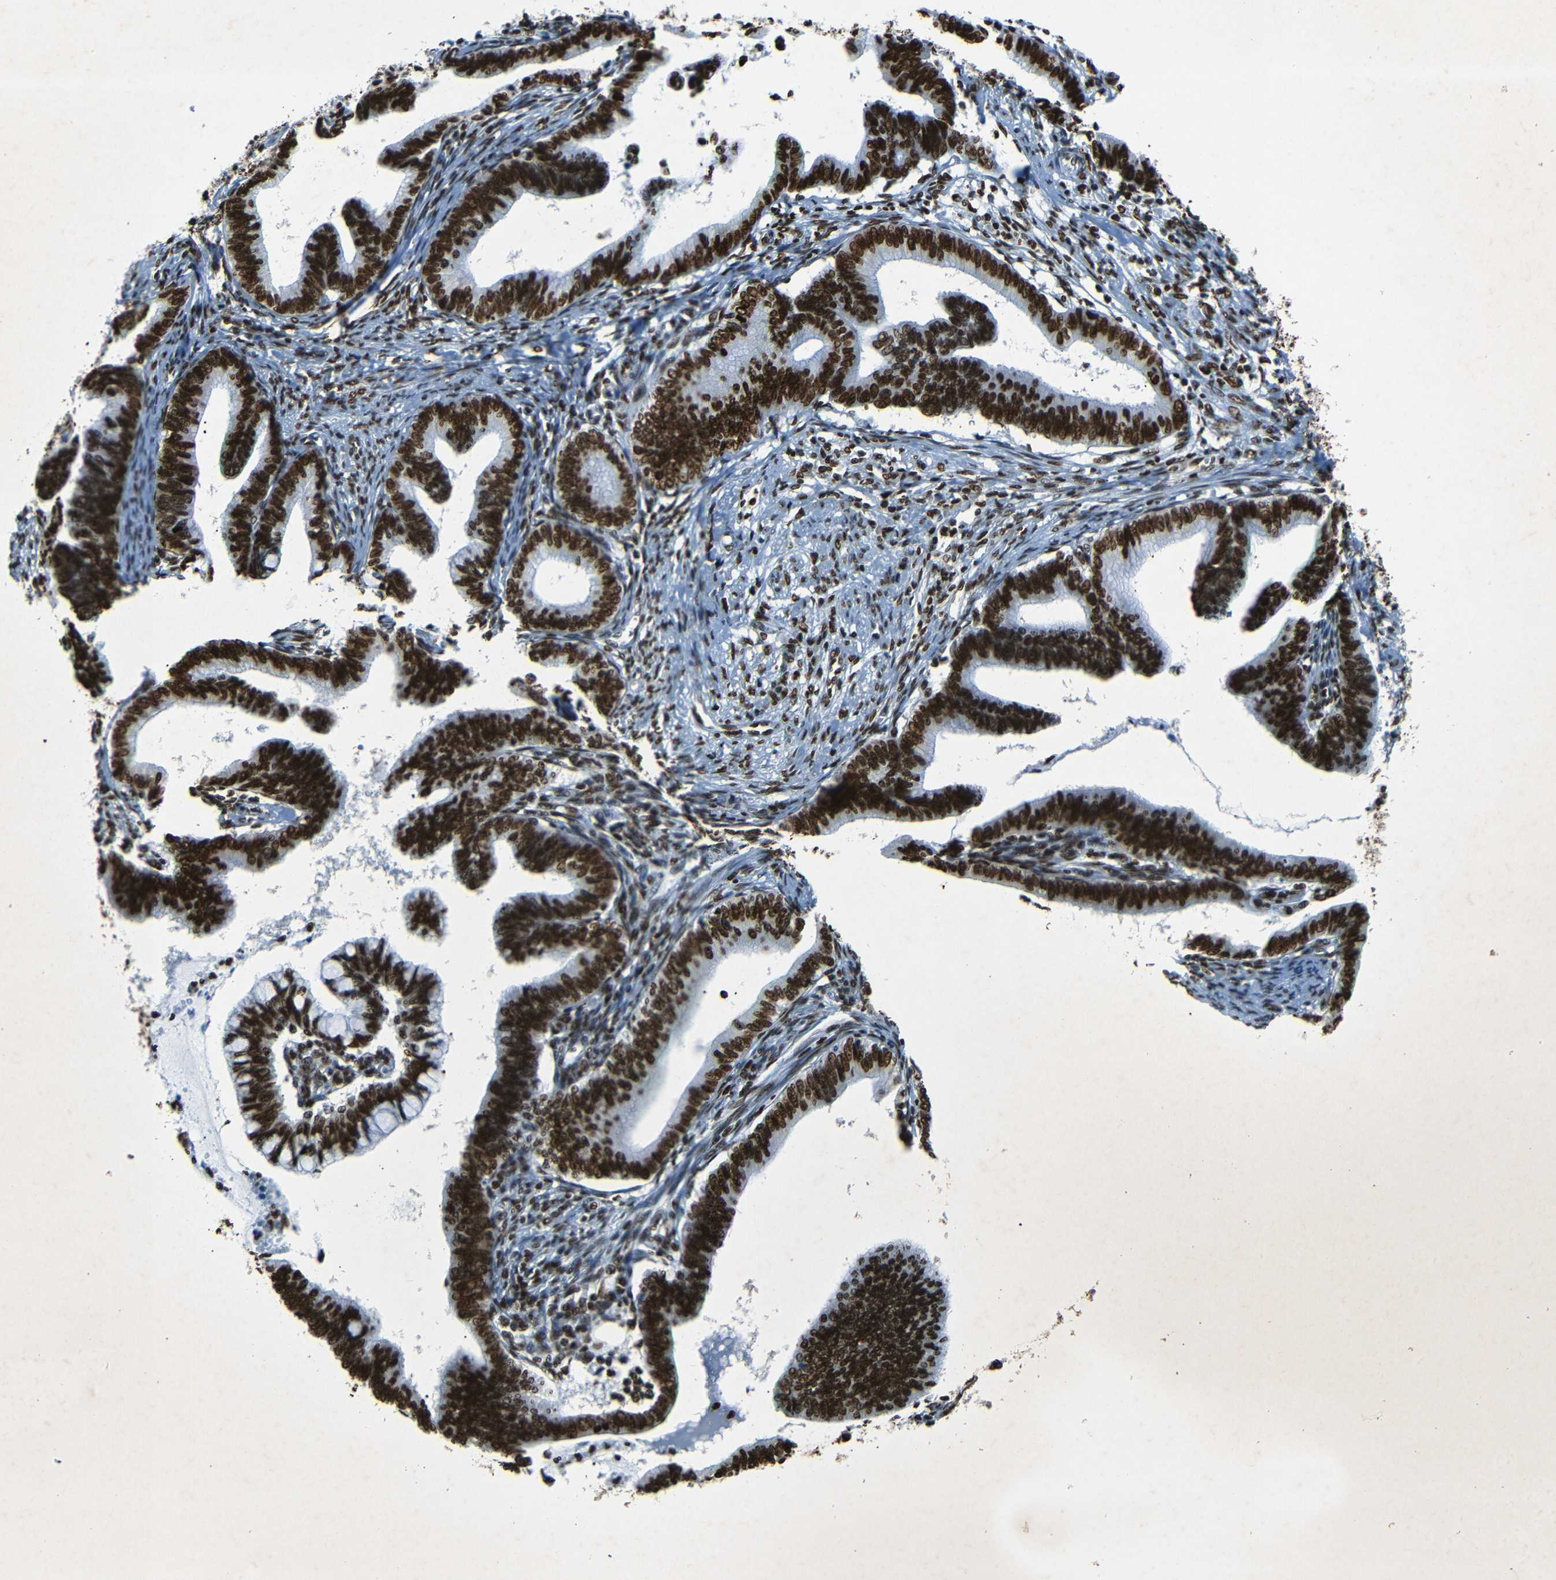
{"staining": {"intensity": "strong", "quantity": ">75%", "location": "nuclear"}, "tissue": "cervical cancer", "cell_type": "Tumor cells", "image_type": "cancer", "snomed": [{"axis": "morphology", "description": "Adenocarcinoma, NOS"}, {"axis": "topography", "description": "Cervix"}], "caption": "IHC (DAB (3,3'-diaminobenzidine)) staining of human adenocarcinoma (cervical) demonstrates strong nuclear protein positivity in approximately >75% of tumor cells.", "gene": "HMGN1", "patient": {"sex": "female", "age": 36}}